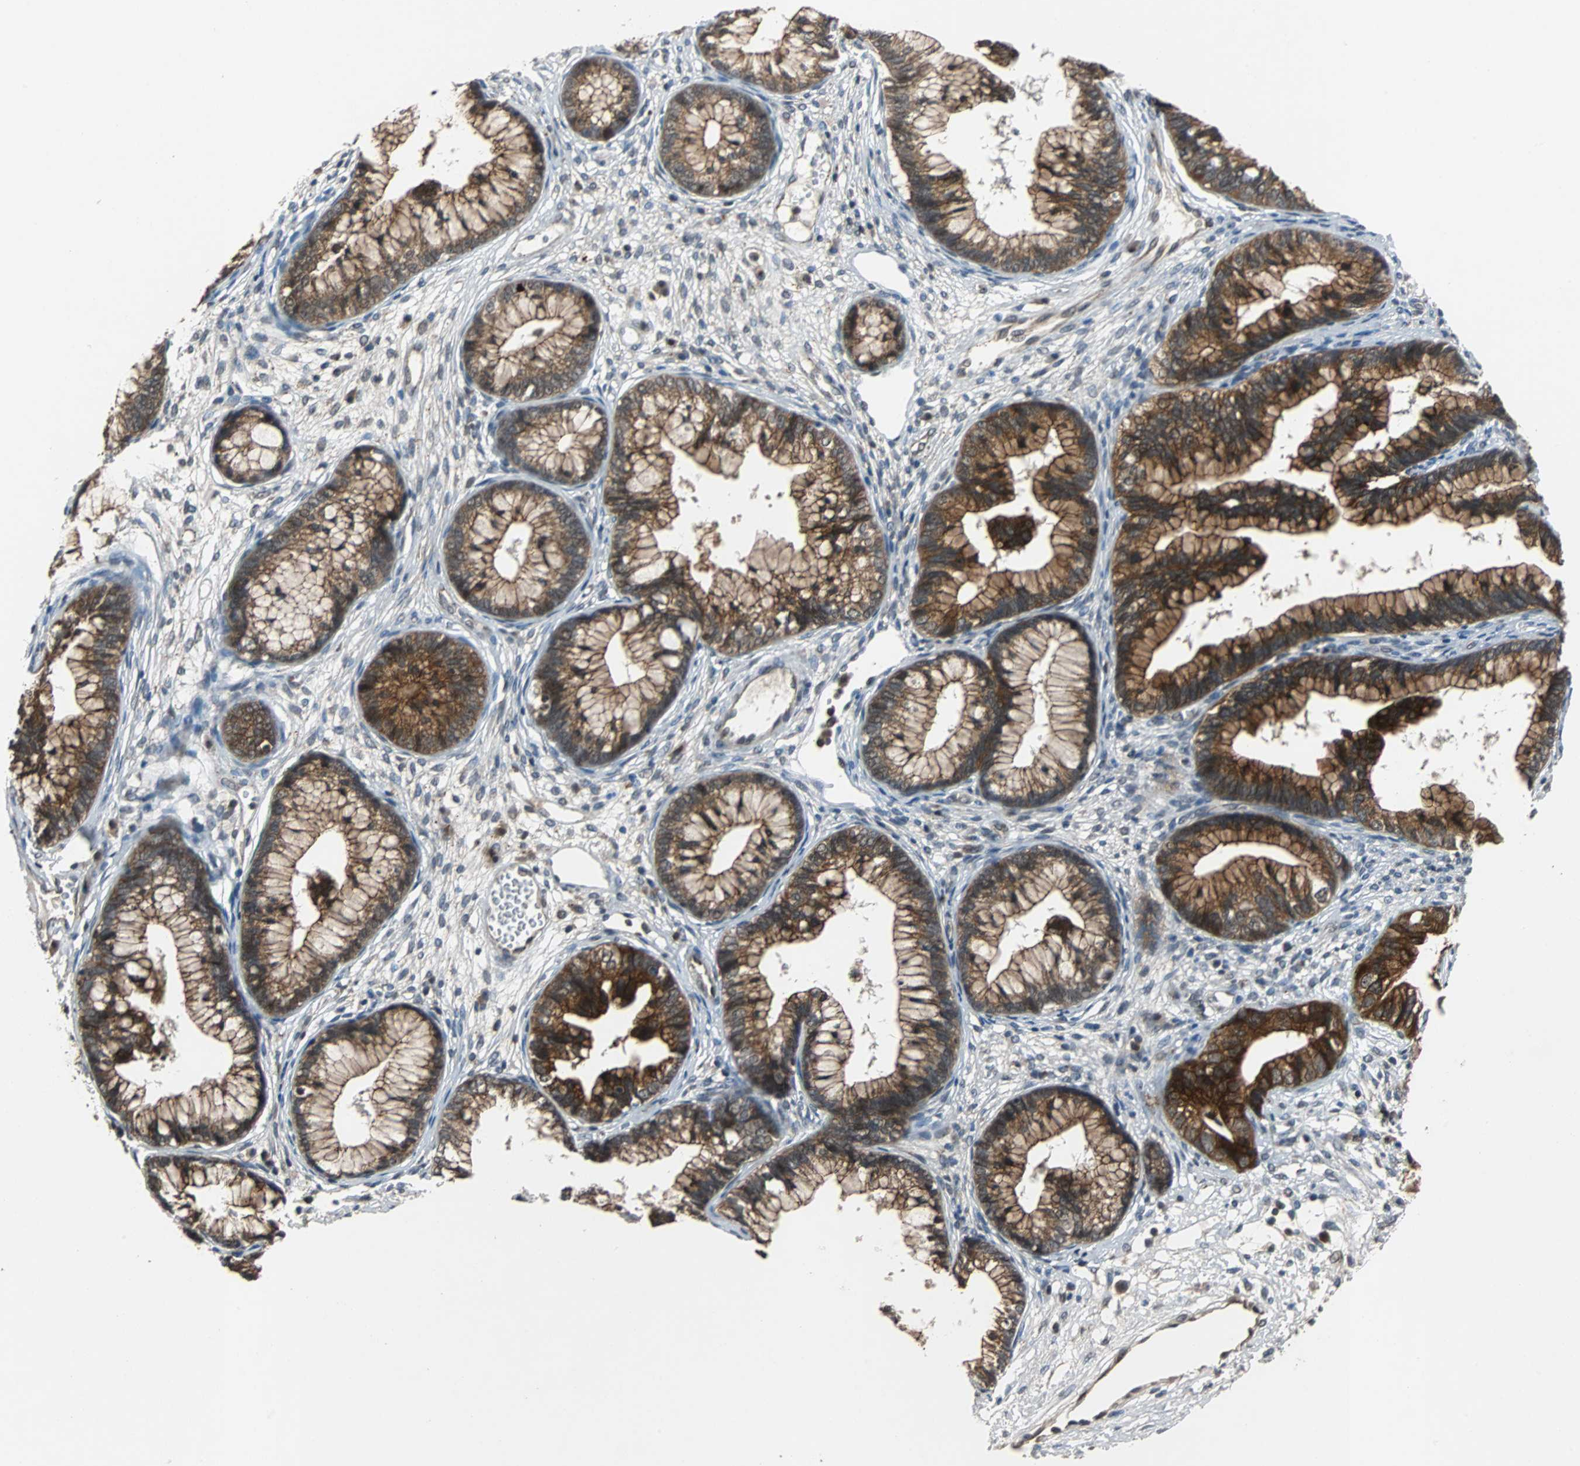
{"staining": {"intensity": "strong", "quantity": ">75%", "location": "cytoplasmic/membranous"}, "tissue": "cervical cancer", "cell_type": "Tumor cells", "image_type": "cancer", "snomed": [{"axis": "morphology", "description": "Adenocarcinoma, NOS"}, {"axis": "topography", "description": "Cervix"}], "caption": "Cervical cancer was stained to show a protein in brown. There is high levels of strong cytoplasmic/membranous positivity in about >75% of tumor cells.", "gene": "LSR", "patient": {"sex": "female", "age": 44}}